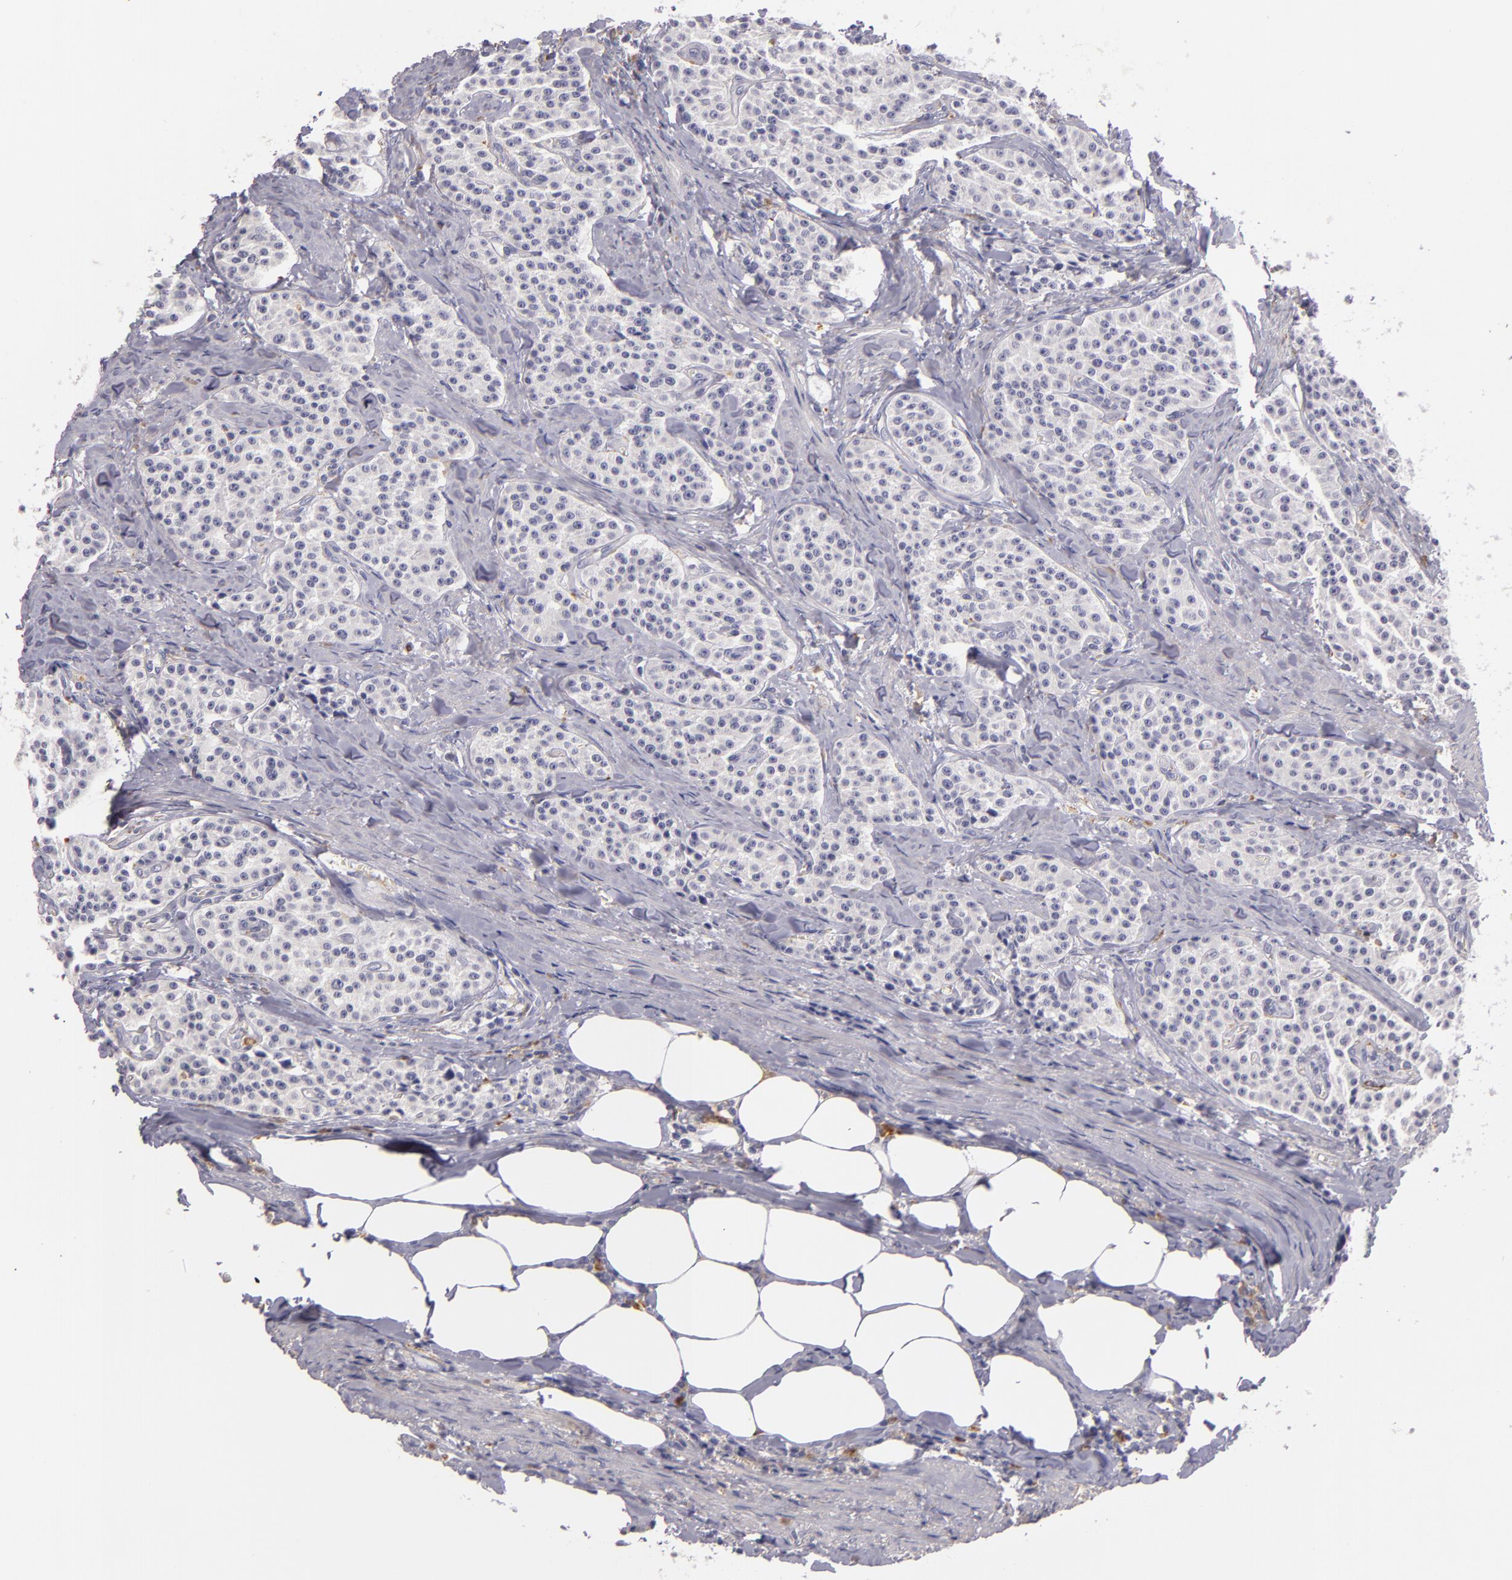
{"staining": {"intensity": "negative", "quantity": "none", "location": "none"}, "tissue": "carcinoid", "cell_type": "Tumor cells", "image_type": "cancer", "snomed": [{"axis": "morphology", "description": "Carcinoid, malignant, NOS"}, {"axis": "topography", "description": "Stomach"}], "caption": "Immunohistochemical staining of human malignant carcinoid exhibits no significant positivity in tumor cells. (DAB immunohistochemistry with hematoxylin counter stain).", "gene": "TLR8", "patient": {"sex": "female", "age": 76}}